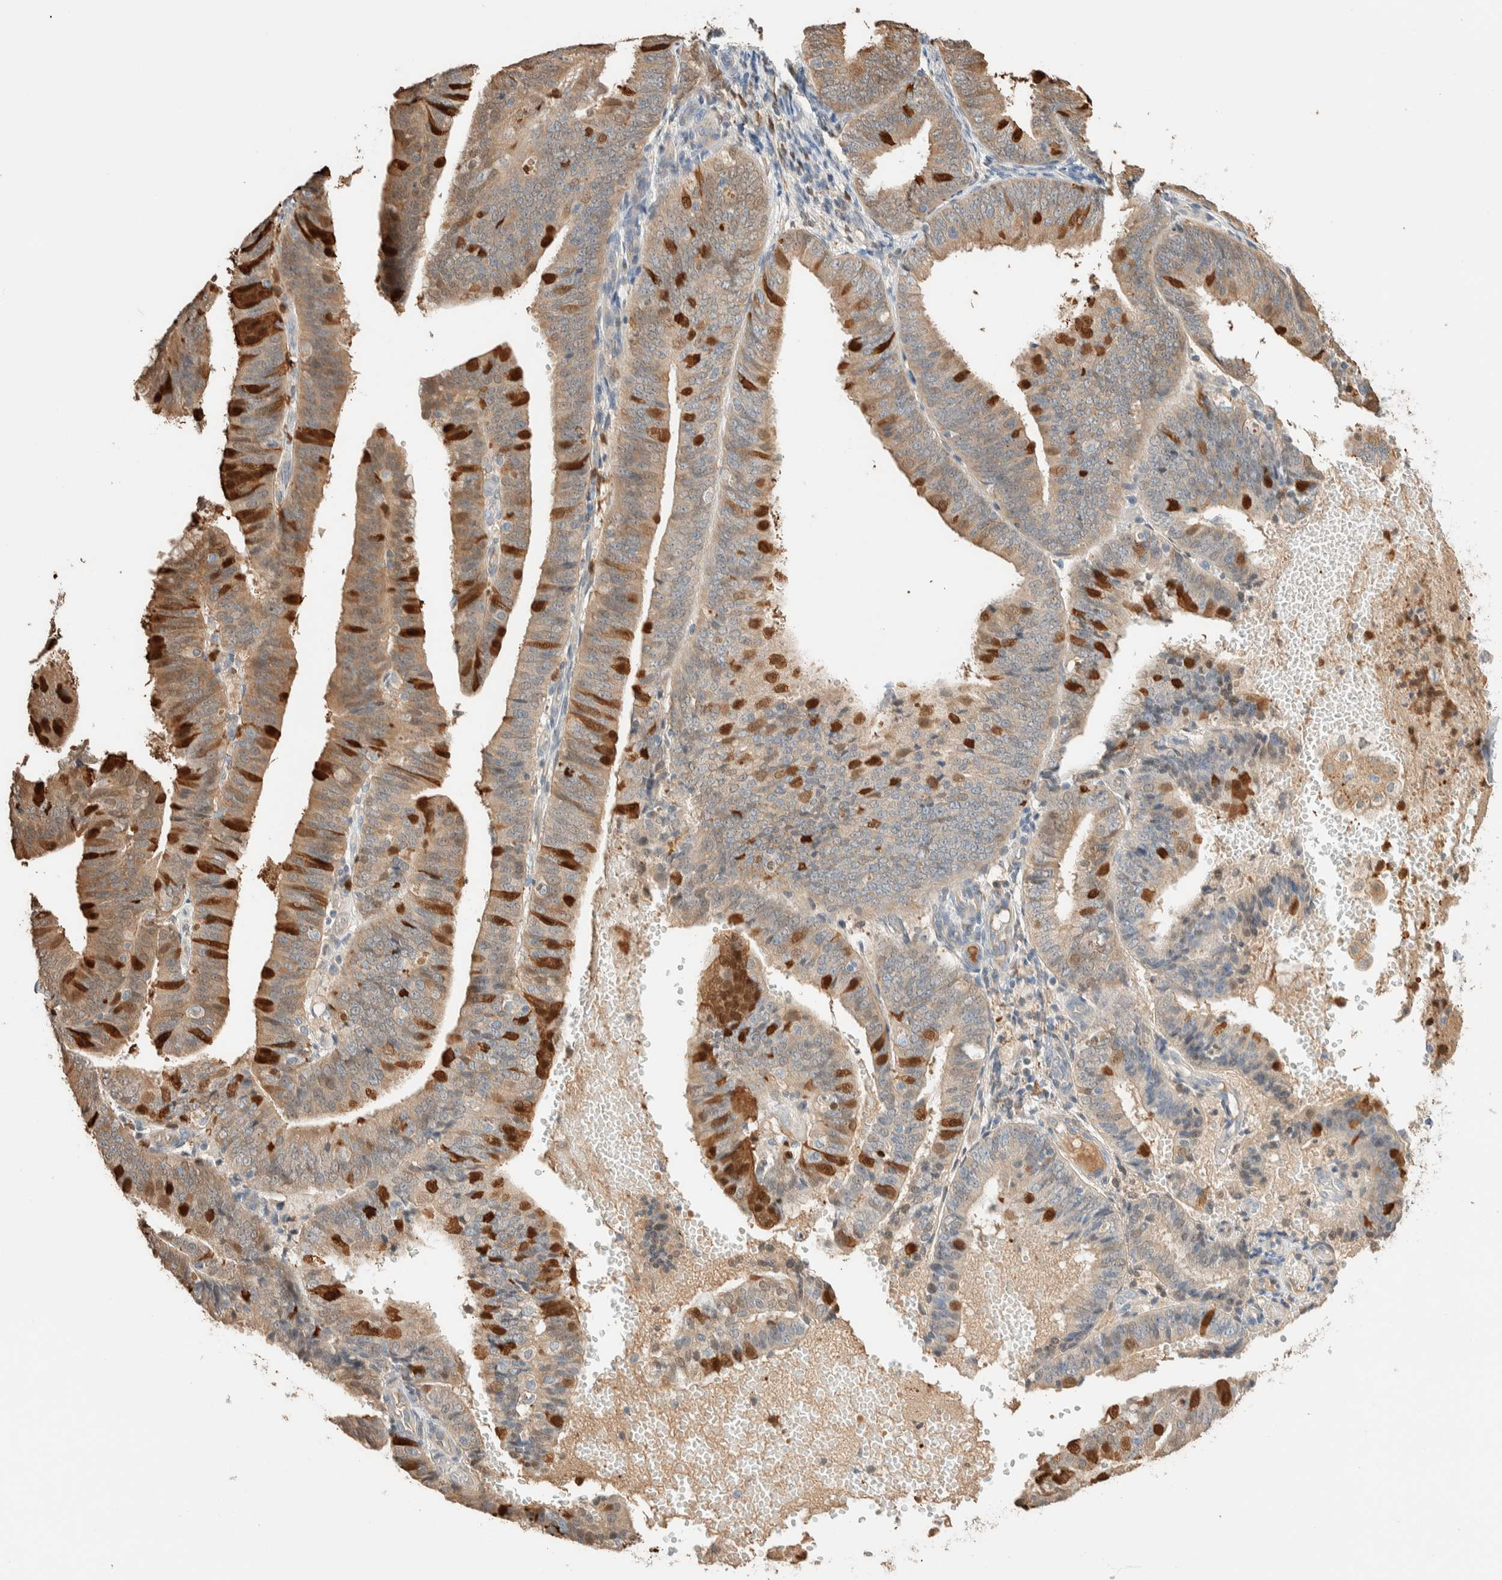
{"staining": {"intensity": "strong", "quantity": "<25%", "location": "cytoplasmic/membranous,nuclear"}, "tissue": "endometrial cancer", "cell_type": "Tumor cells", "image_type": "cancer", "snomed": [{"axis": "morphology", "description": "Adenocarcinoma, NOS"}, {"axis": "topography", "description": "Endometrium"}], "caption": "An image of endometrial cancer stained for a protein displays strong cytoplasmic/membranous and nuclear brown staining in tumor cells.", "gene": "SETD4", "patient": {"sex": "female", "age": 63}}